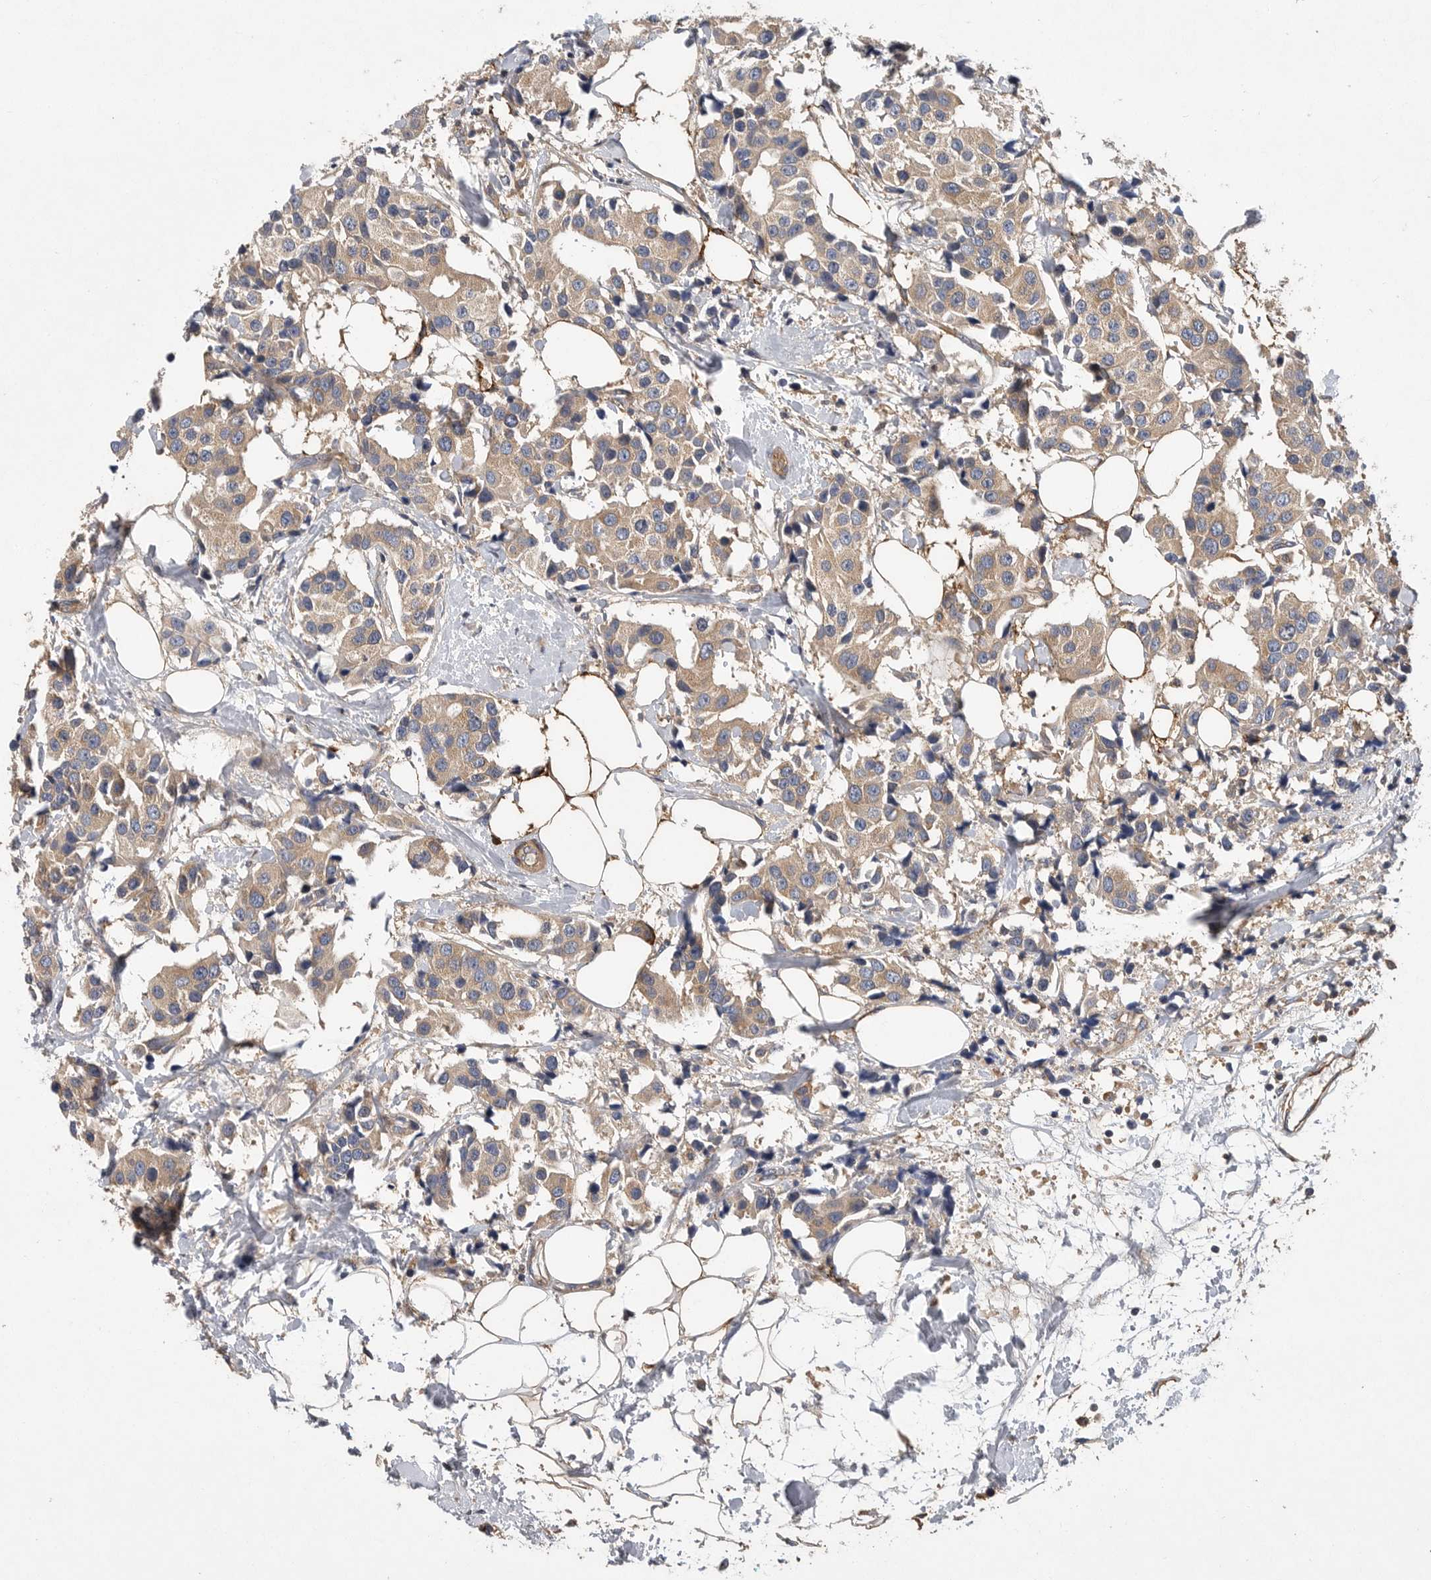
{"staining": {"intensity": "weak", "quantity": ">75%", "location": "cytoplasmic/membranous"}, "tissue": "breast cancer", "cell_type": "Tumor cells", "image_type": "cancer", "snomed": [{"axis": "morphology", "description": "Normal tissue, NOS"}, {"axis": "morphology", "description": "Duct carcinoma"}, {"axis": "topography", "description": "Breast"}], "caption": "This is an image of IHC staining of breast infiltrating ductal carcinoma, which shows weak staining in the cytoplasmic/membranous of tumor cells.", "gene": "OXR1", "patient": {"sex": "female", "age": 39}}